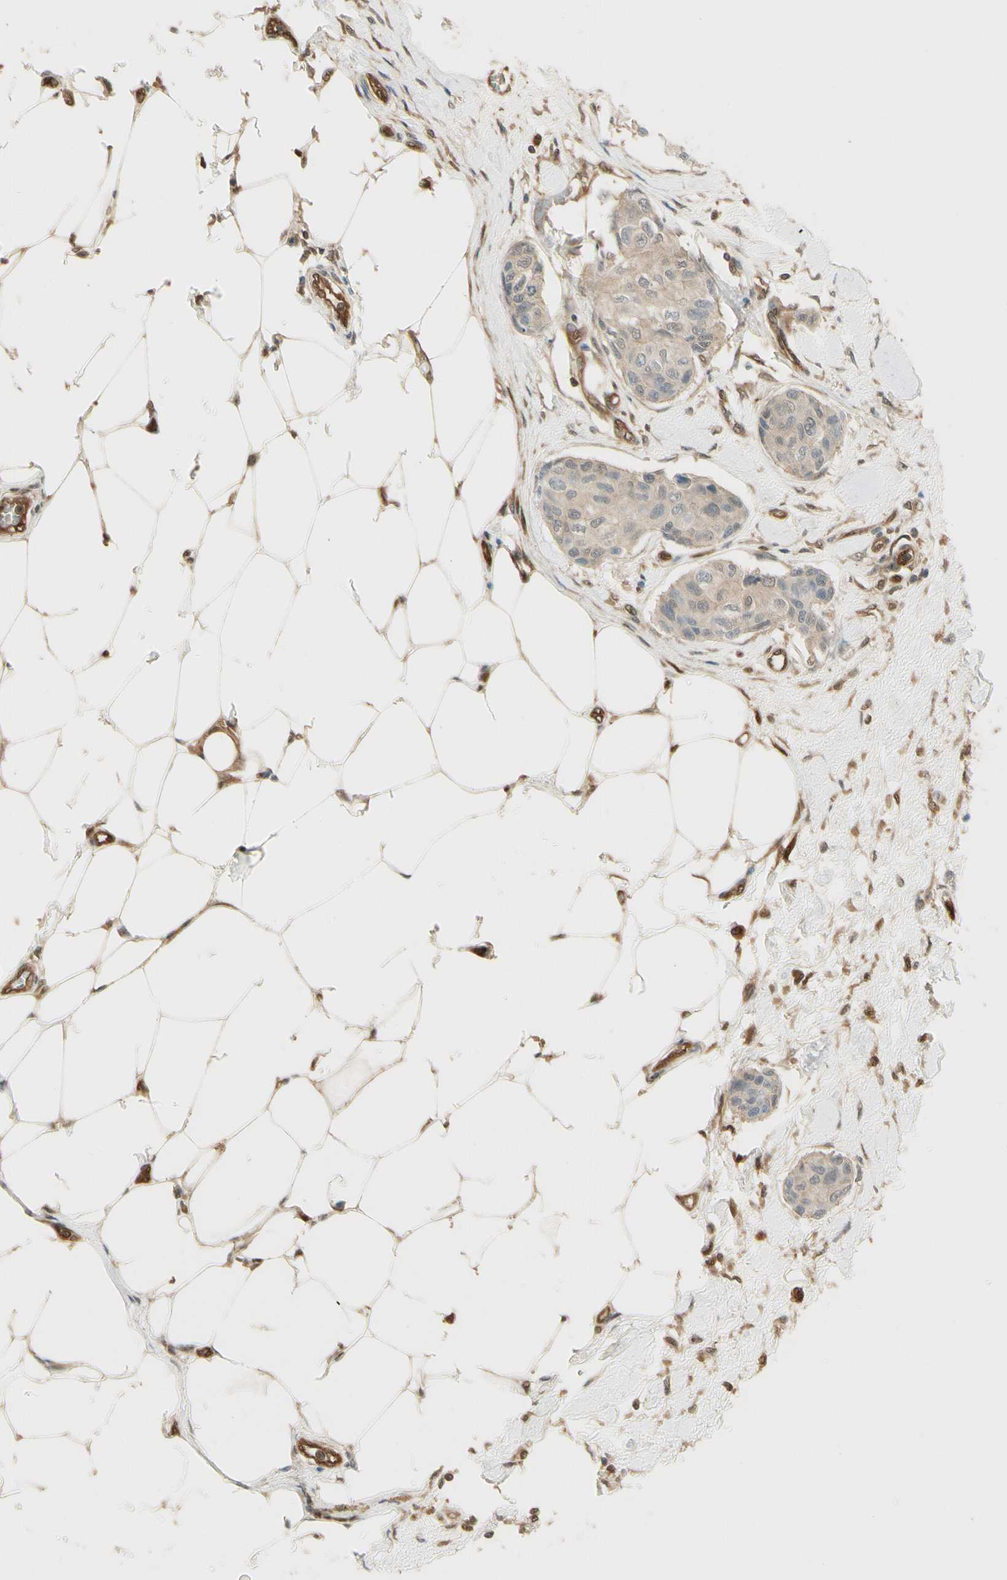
{"staining": {"intensity": "weak", "quantity": ">75%", "location": "cytoplasmic/membranous"}, "tissue": "breast cancer", "cell_type": "Tumor cells", "image_type": "cancer", "snomed": [{"axis": "morphology", "description": "Duct carcinoma"}, {"axis": "topography", "description": "Breast"}], "caption": "Protein staining of breast cancer (invasive ductal carcinoma) tissue reveals weak cytoplasmic/membranous staining in about >75% of tumor cells.", "gene": "SERPINB6", "patient": {"sex": "female", "age": 80}}